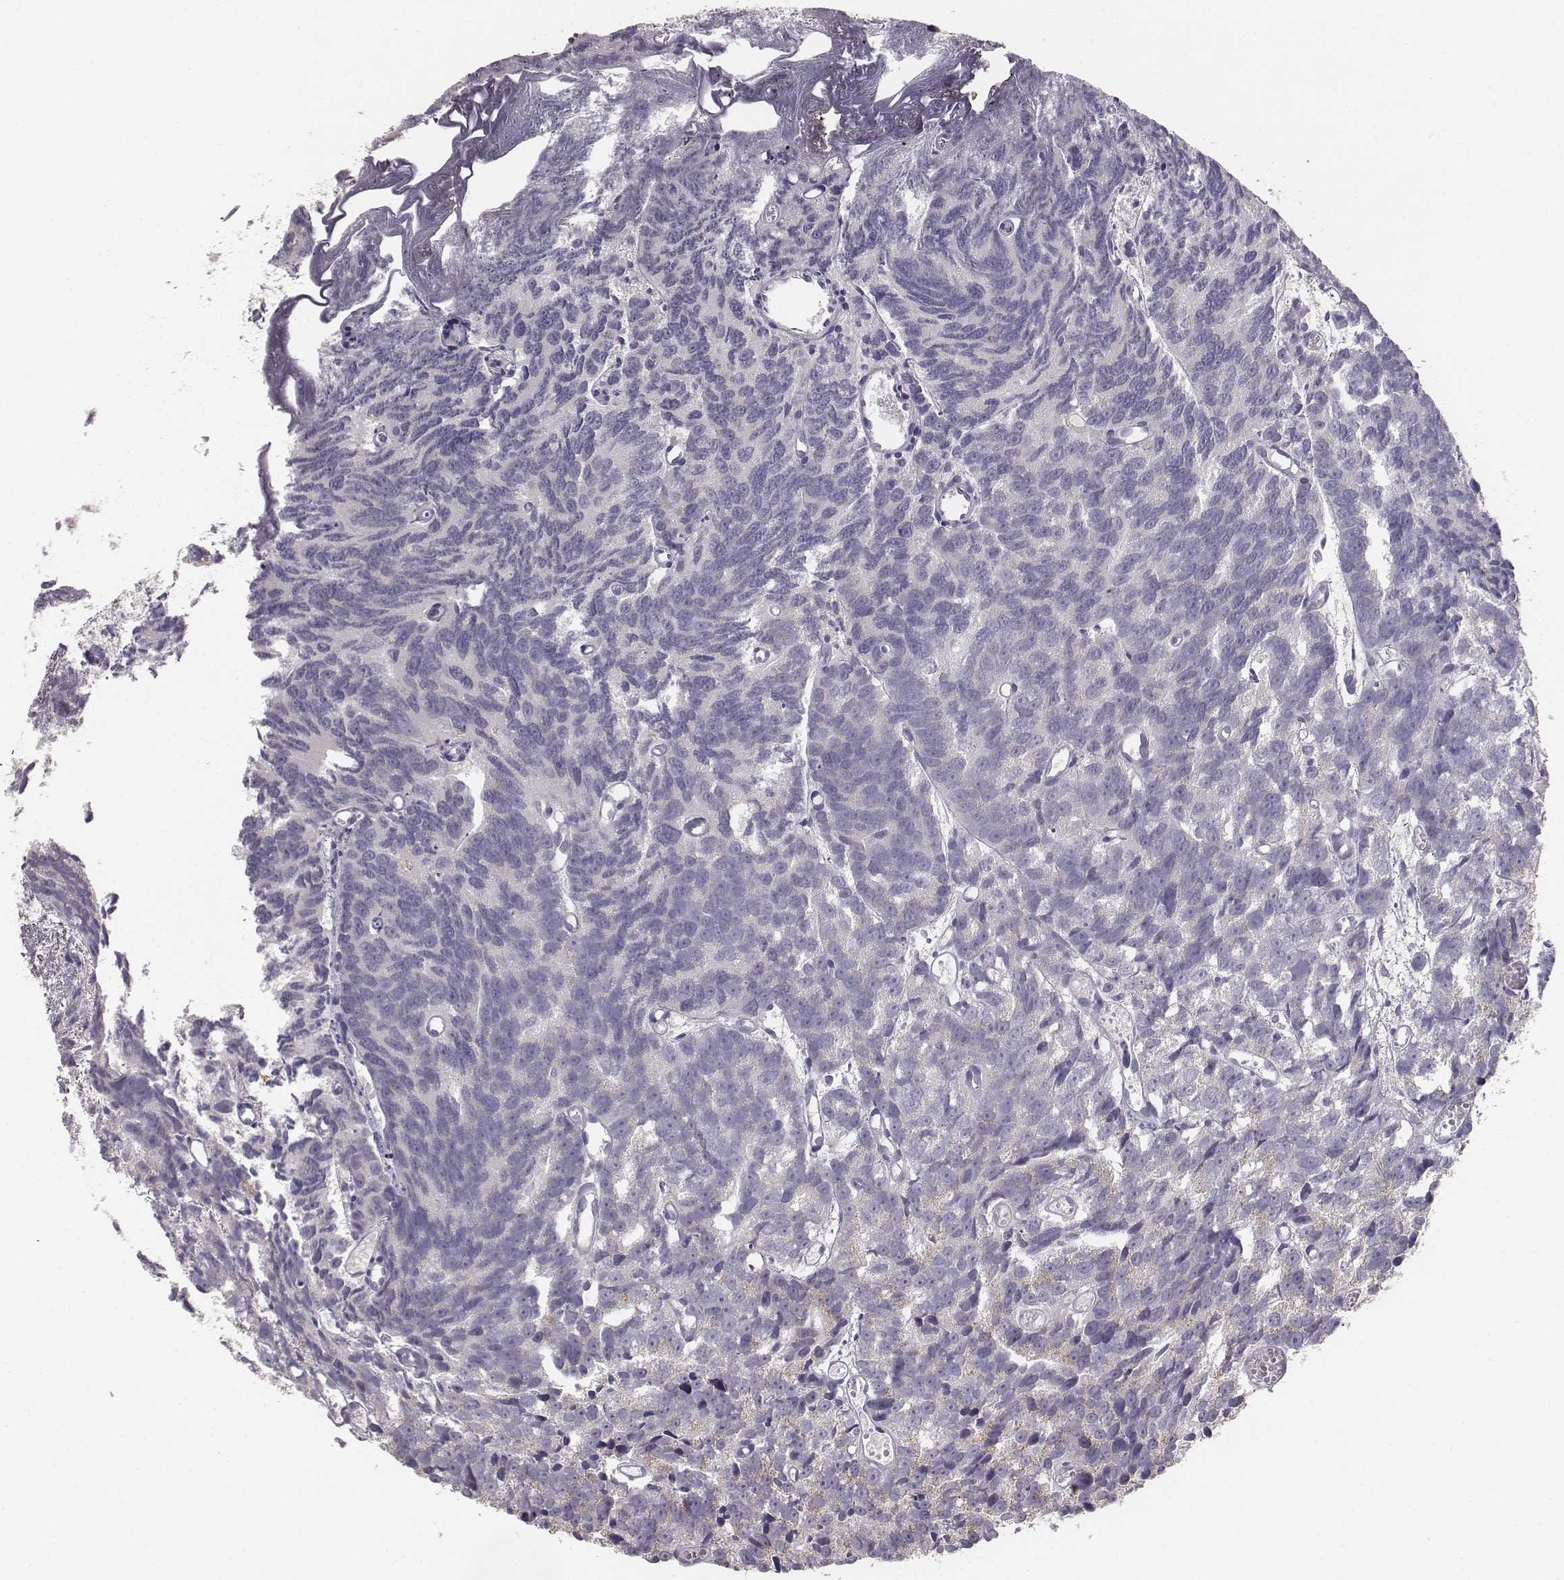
{"staining": {"intensity": "weak", "quantity": "25%-75%", "location": "cytoplasmic/membranous"}, "tissue": "prostate cancer", "cell_type": "Tumor cells", "image_type": "cancer", "snomed": [{"axis": "morphology", "description": "Adenocarcinoma, High grade"}, {"axis": "topography", "description": "Prostate"}], "caption": "This micrograph shows prostate cancer stained with immunohistochemistry (IHC) to label a protein in brown. The cytoplasmic/membranous of tumor cells show weak positivity for the protein. Nuclei are counter-stained blue.", "gene": "ABCD3", "patient": {"sex": "male", "age": 77}}